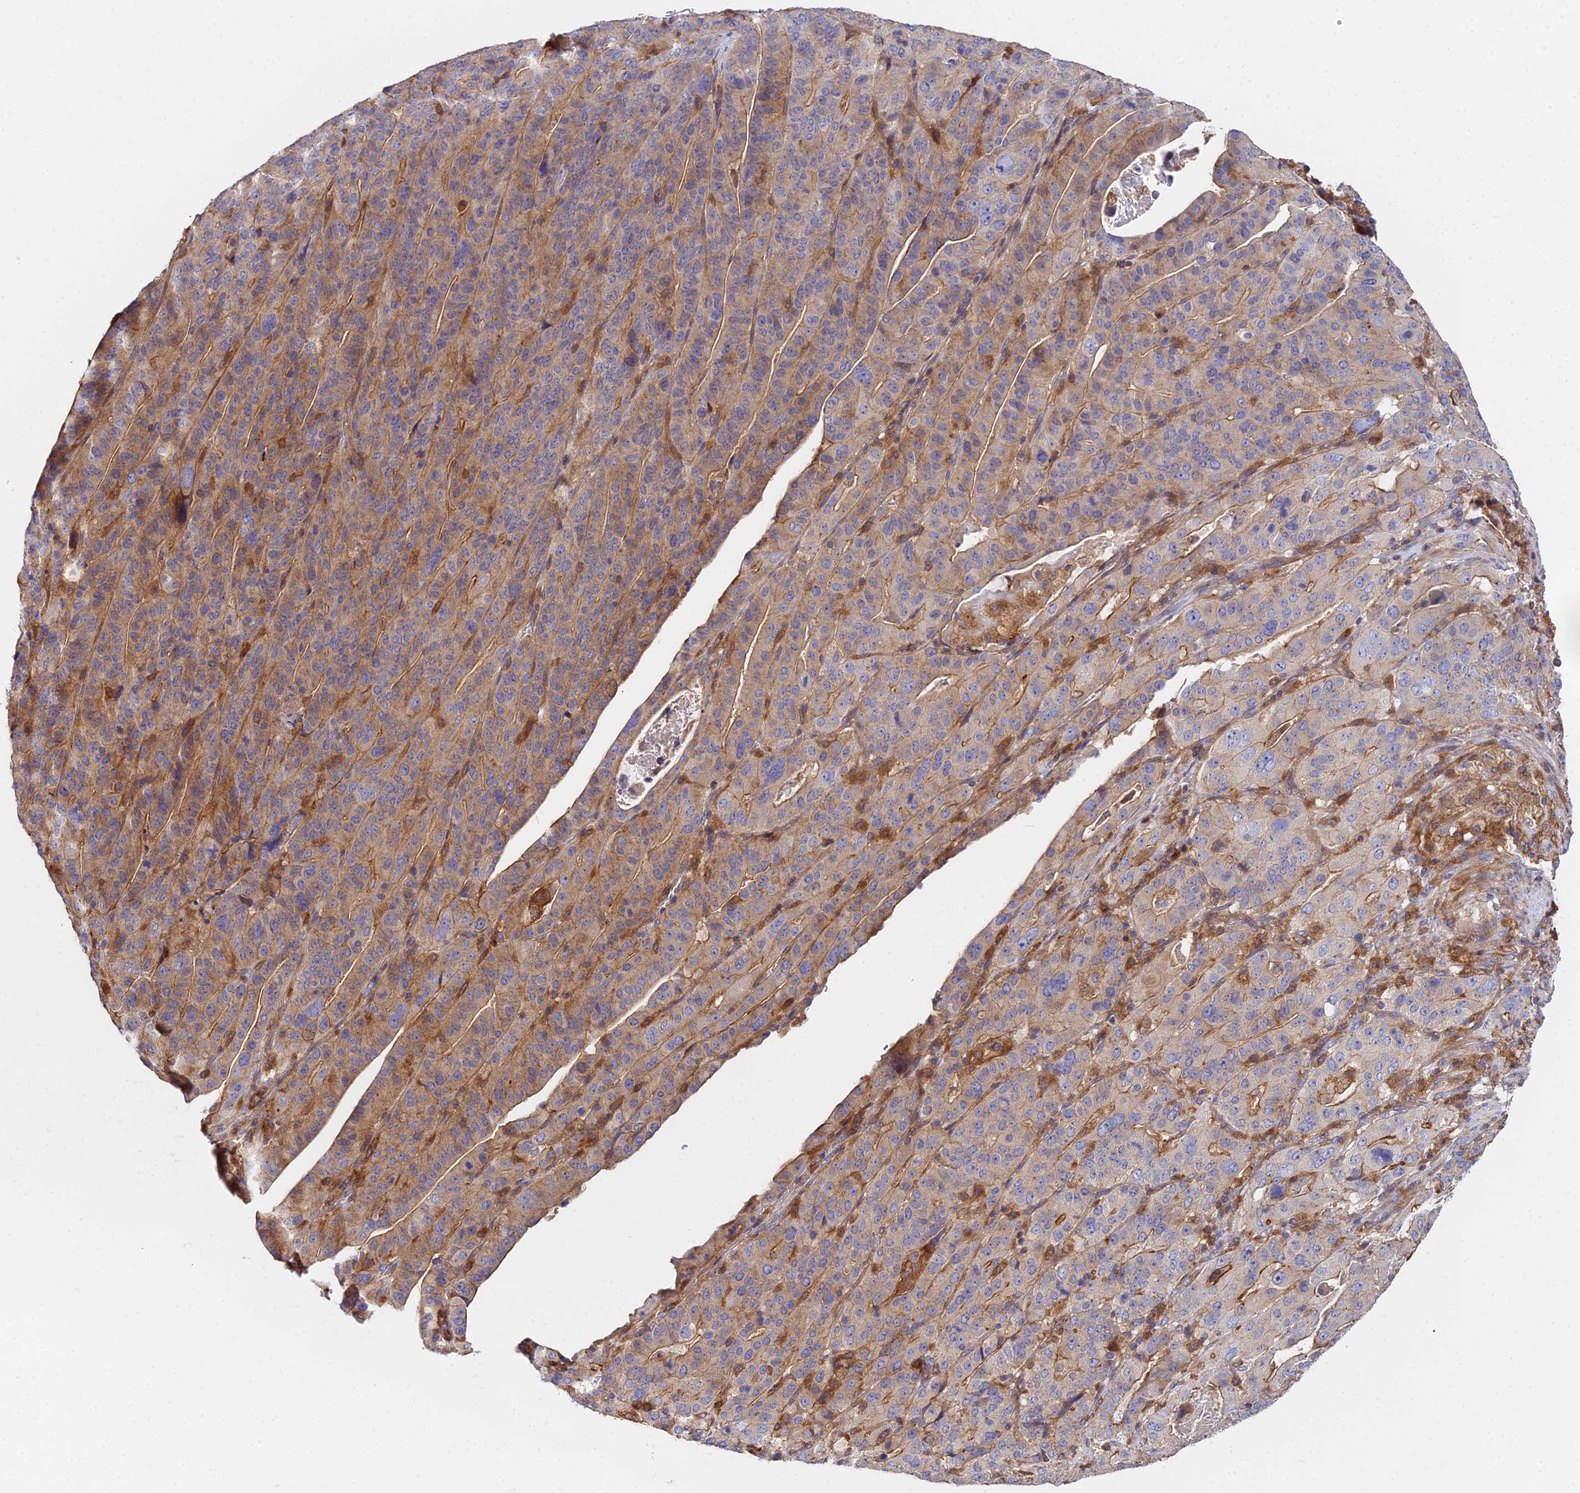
{"staining": {"intensity": "moderate", "quantity": "25%-75%", "location": "cytoplasmic/membranous"}, "tissue": "stomach cancer", "cell_type": "Tumor cells", "image_type": "cancer", "snomed": [{"axis": "morphology", "description": "Adenocarcinoma, NOS"}, {"axis": "topography", "description": "Stomach"}], "caption": "There is medium levels of moderate cytoplasmic/membranous staining in tumor cells of stomach cancer (adenocarcinoma), as demonstrated by immunohistochemical staining (brown color).", "gene": "GNG5B", "patient": {"sex": "male", "age": 48}}